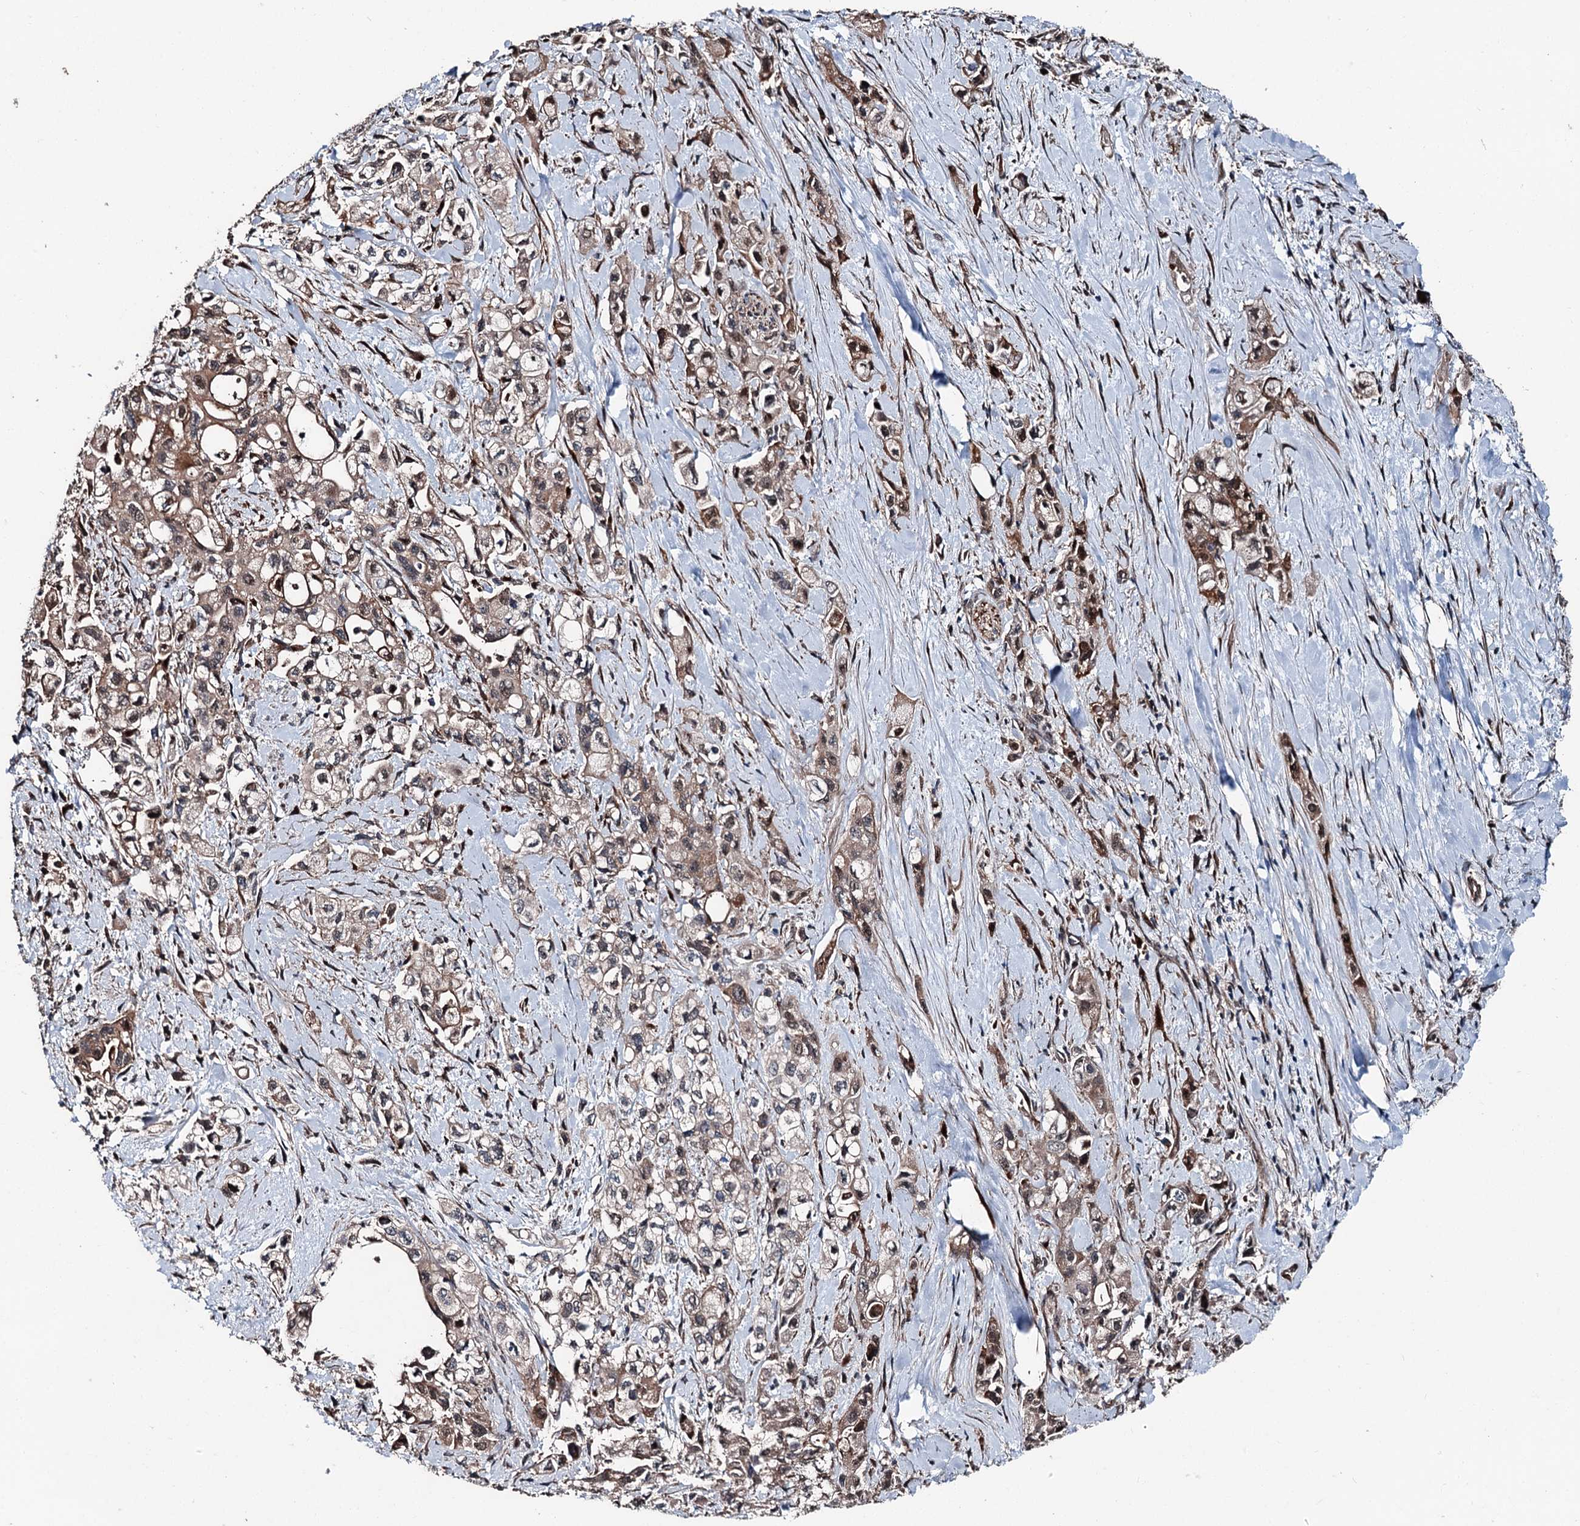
{"staining": {"intensity": "moderate", "quantity": "25%-75%", "location": "cytoplasmic/membranous,nuclear"}, "tissue": "pancreatic cancer", "cell_type": "Tumor cells", "image_type": "cancer", "snomed": [{"axis": "morphology", "description": "Adenocarcinoma, NOS"}, {"axis": "topography", "description": "Pancreas"}], "caption": "About 25%-75% of tumor cells in human pancreatic cancer show moderate cytoplasmic/membranous and nuclear protein staining as visualized by brown immunohistochemical staining.", "gene": "PSMD13", "patient": {"sex": "female", "age": 66}}